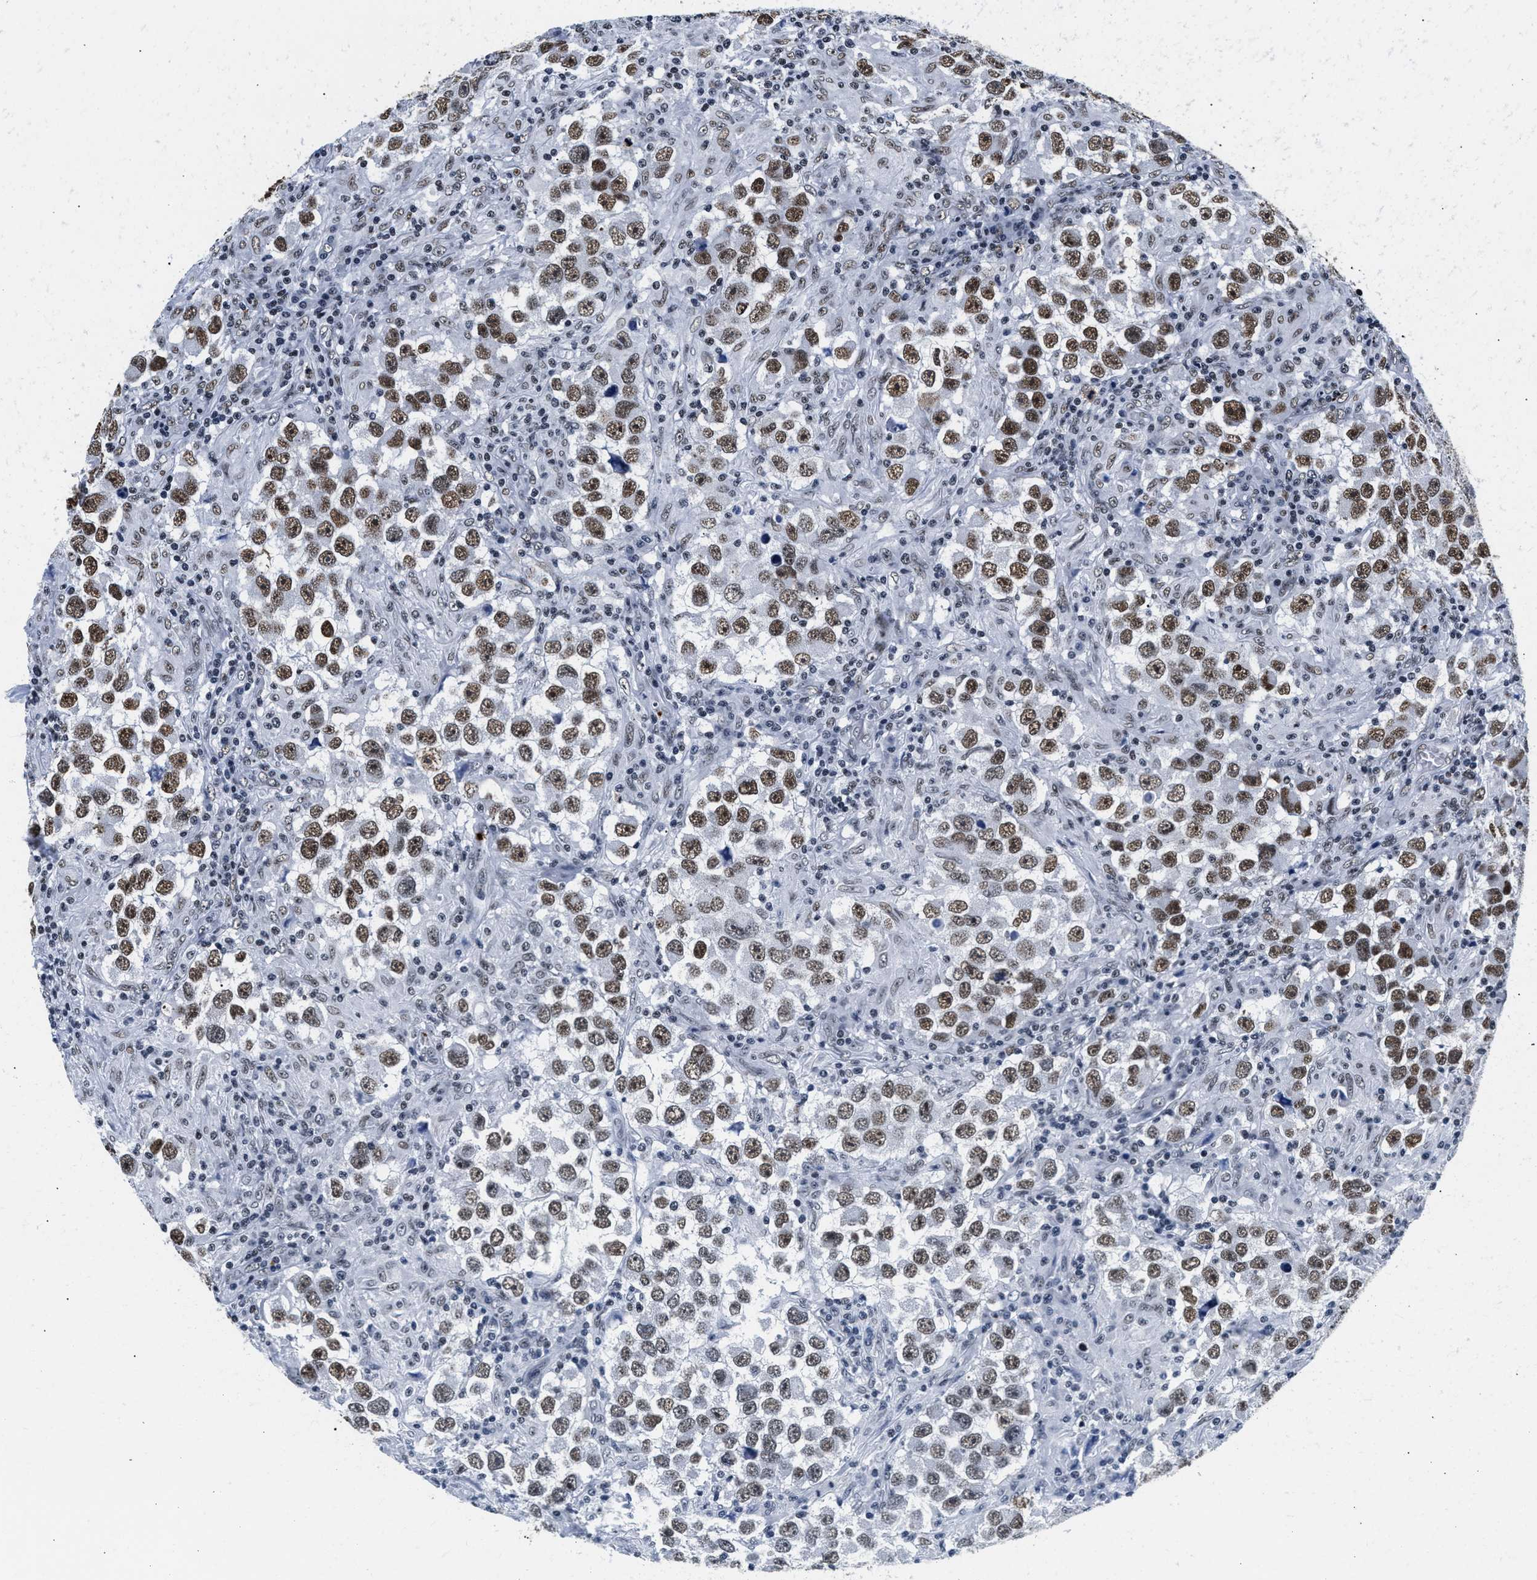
{"staining": {"intensity": "moderate", "quantity": ">75%", "location": "nuclear"}, "tissue": "testis cancer", "cell_type": "Tumor cells", "image_type": "cancer", "snomed": [{"axis": "morphology", "description": "Carcinoma, Embryonal, NOS"}, {"axis": "topography", "description": "Testis"}], "caption": "A brown stain labels moderate nuclear positivity of a protein in testis embryonal carcinoma tumor cells. The staining was performed using DAB, with brown indicating positive protein expression. Nuclei are stained blue with hematoxylin.", "gene": "RAD21", "patient": {"sex": "male", "age": 21}}